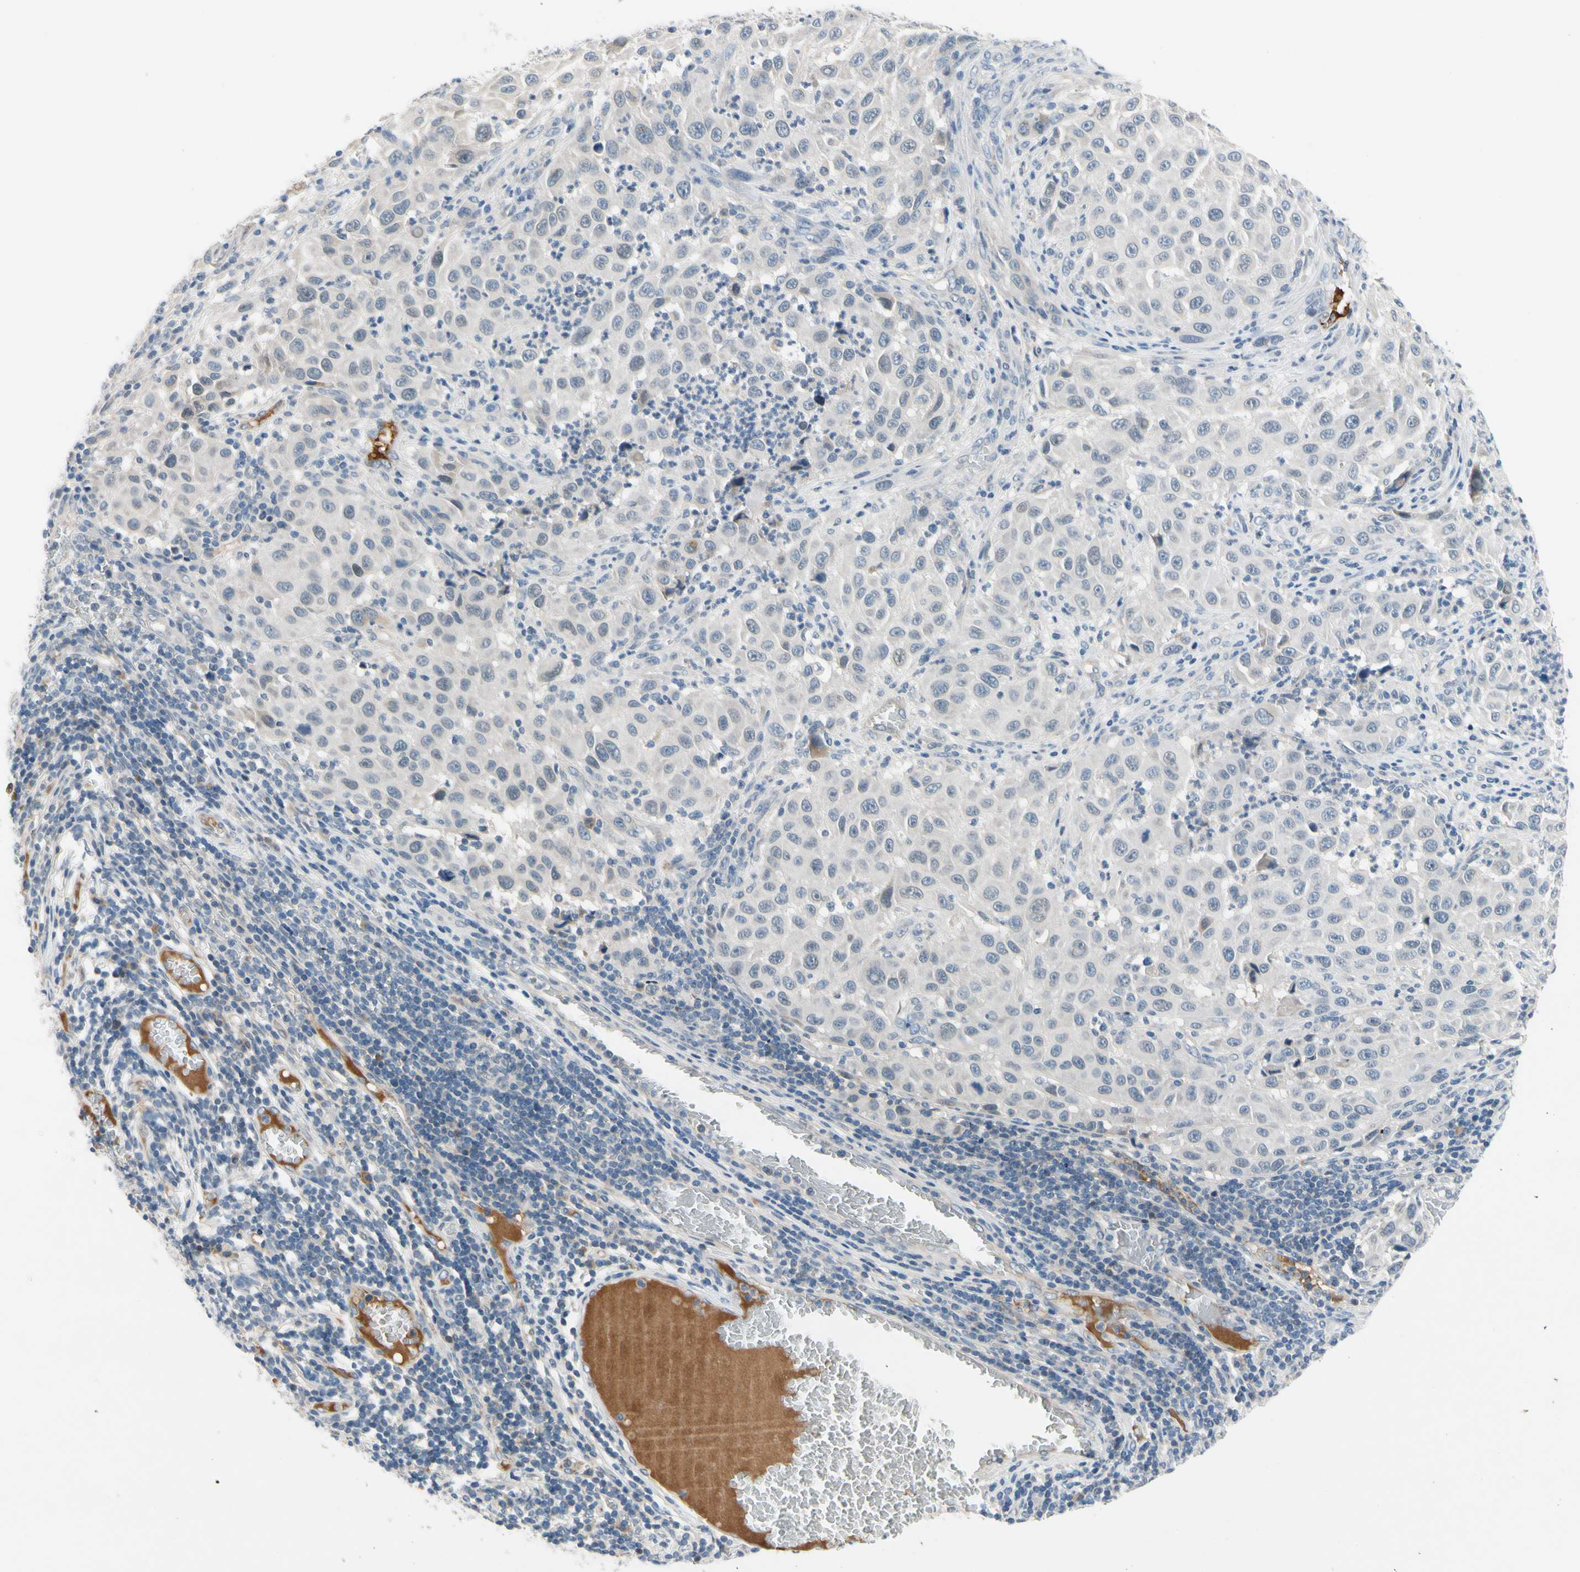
{"staining": {"intensity": "negative", "quantity": "none", "location": "none"}, "tissue": "melanoma", "cell_type": "Tumor cells", "image_type": "cancer", "snomed": [{"axis": "morphology", "description": "Malignant melanoma, Metastatic site"}, {"axis": "topography", "description": "Lymph node"}], "caption": "Tumor cells are negative for protein expression in human melanoma.", "gene": "CNDP1", "patient": {"sex": "male", "age": 61}}